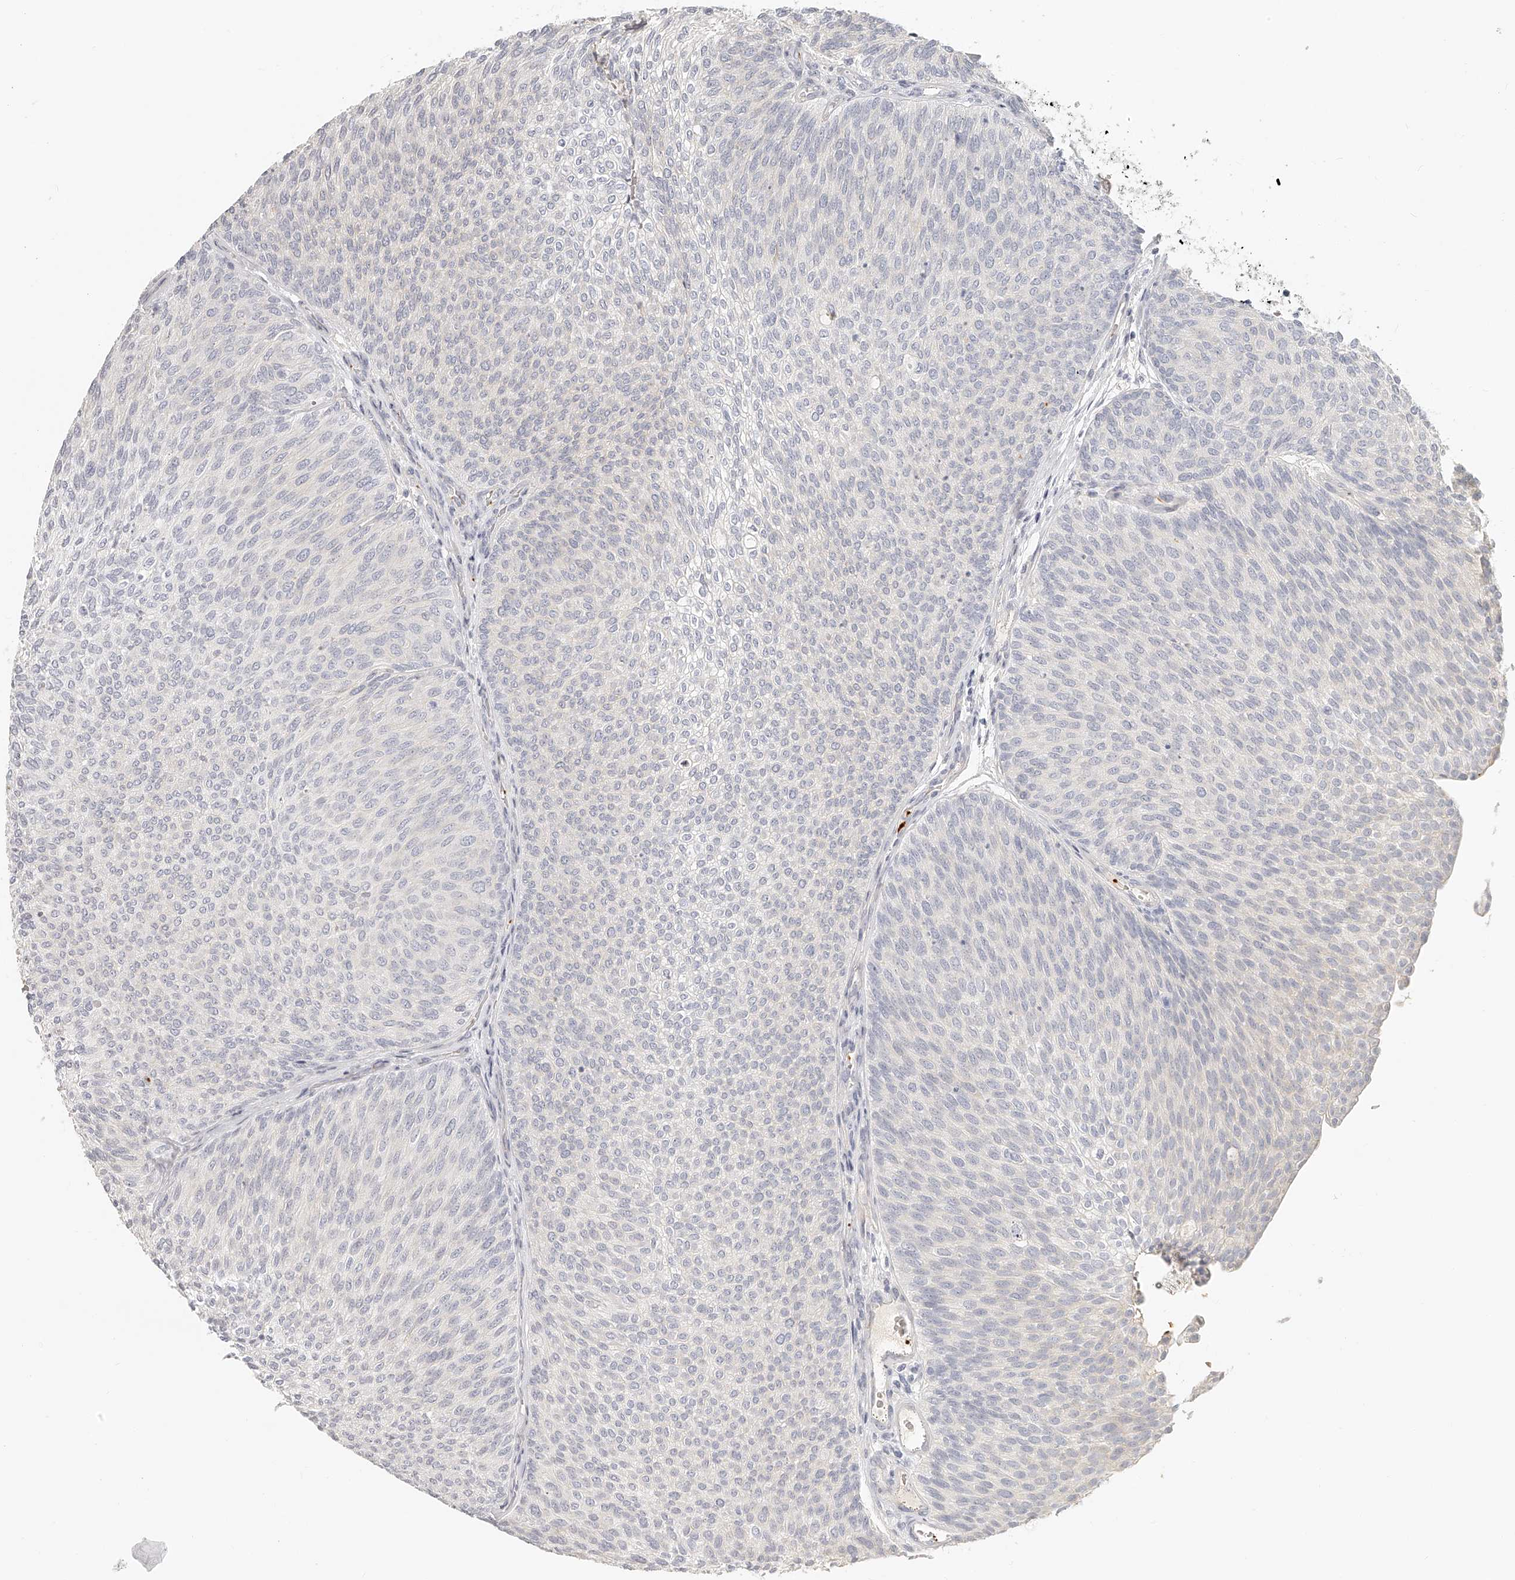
{"staining": {"intensity": "negative", "quantity": "none", "location": "none"}, "tissue": "urothelial cancer", "cell_type": "Tumor cells", "image_type": "cancer", "snomed": [{"axis": "morphology", "description": "Urothelial carcinoma, Low grade"}, {"axis": "topography", "description": "Urinary bladder"}], "caption": "Protein analysis of urothelial cancer exhibits no significant expression in tumor cells. The staining was performed using DAB to visualize the protein expression in brown, while the nuclei were stained in blue with hematoxylin (Magnification: 20x).", "gene": "ITGB3", "patient": {"sex": "female", "age": 79}}